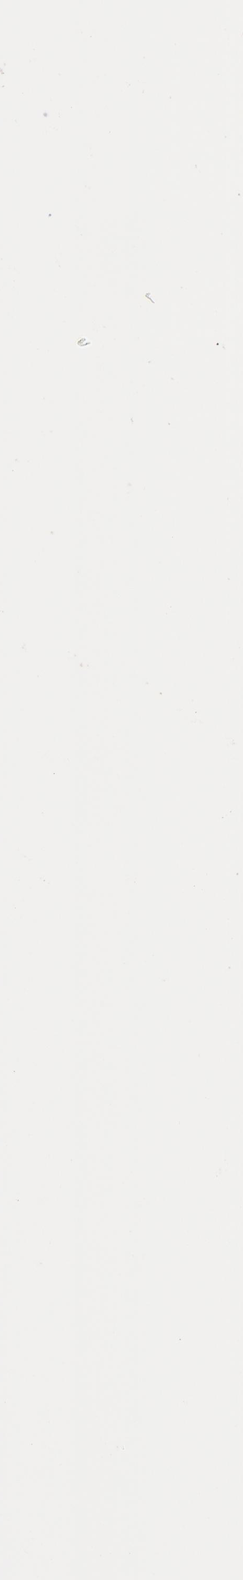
{"staining": {"intensity": "negative", "quantity": "none", "location": "none"}, "tissue": "bone marrow", "cell_type": "Hematopoietic cells", "image_type": "normal", "snomed": [{"axis": "morphology", "description": "Normal tissue, NOS"}, {"axis": "topography", "description": "Bone marrow"}], "caption": "Hematopoietic cells show no significant protein positivity in benign bone marrow. (Stains: DAB (3,3'-diaminobenzidine) immunohistochemistry with hematoxylin counter stain, Microscopy: brightfield microscopy at high magnification).", "gene": "NLGN4X", "patient": {"sex": "female", "age": 88}}